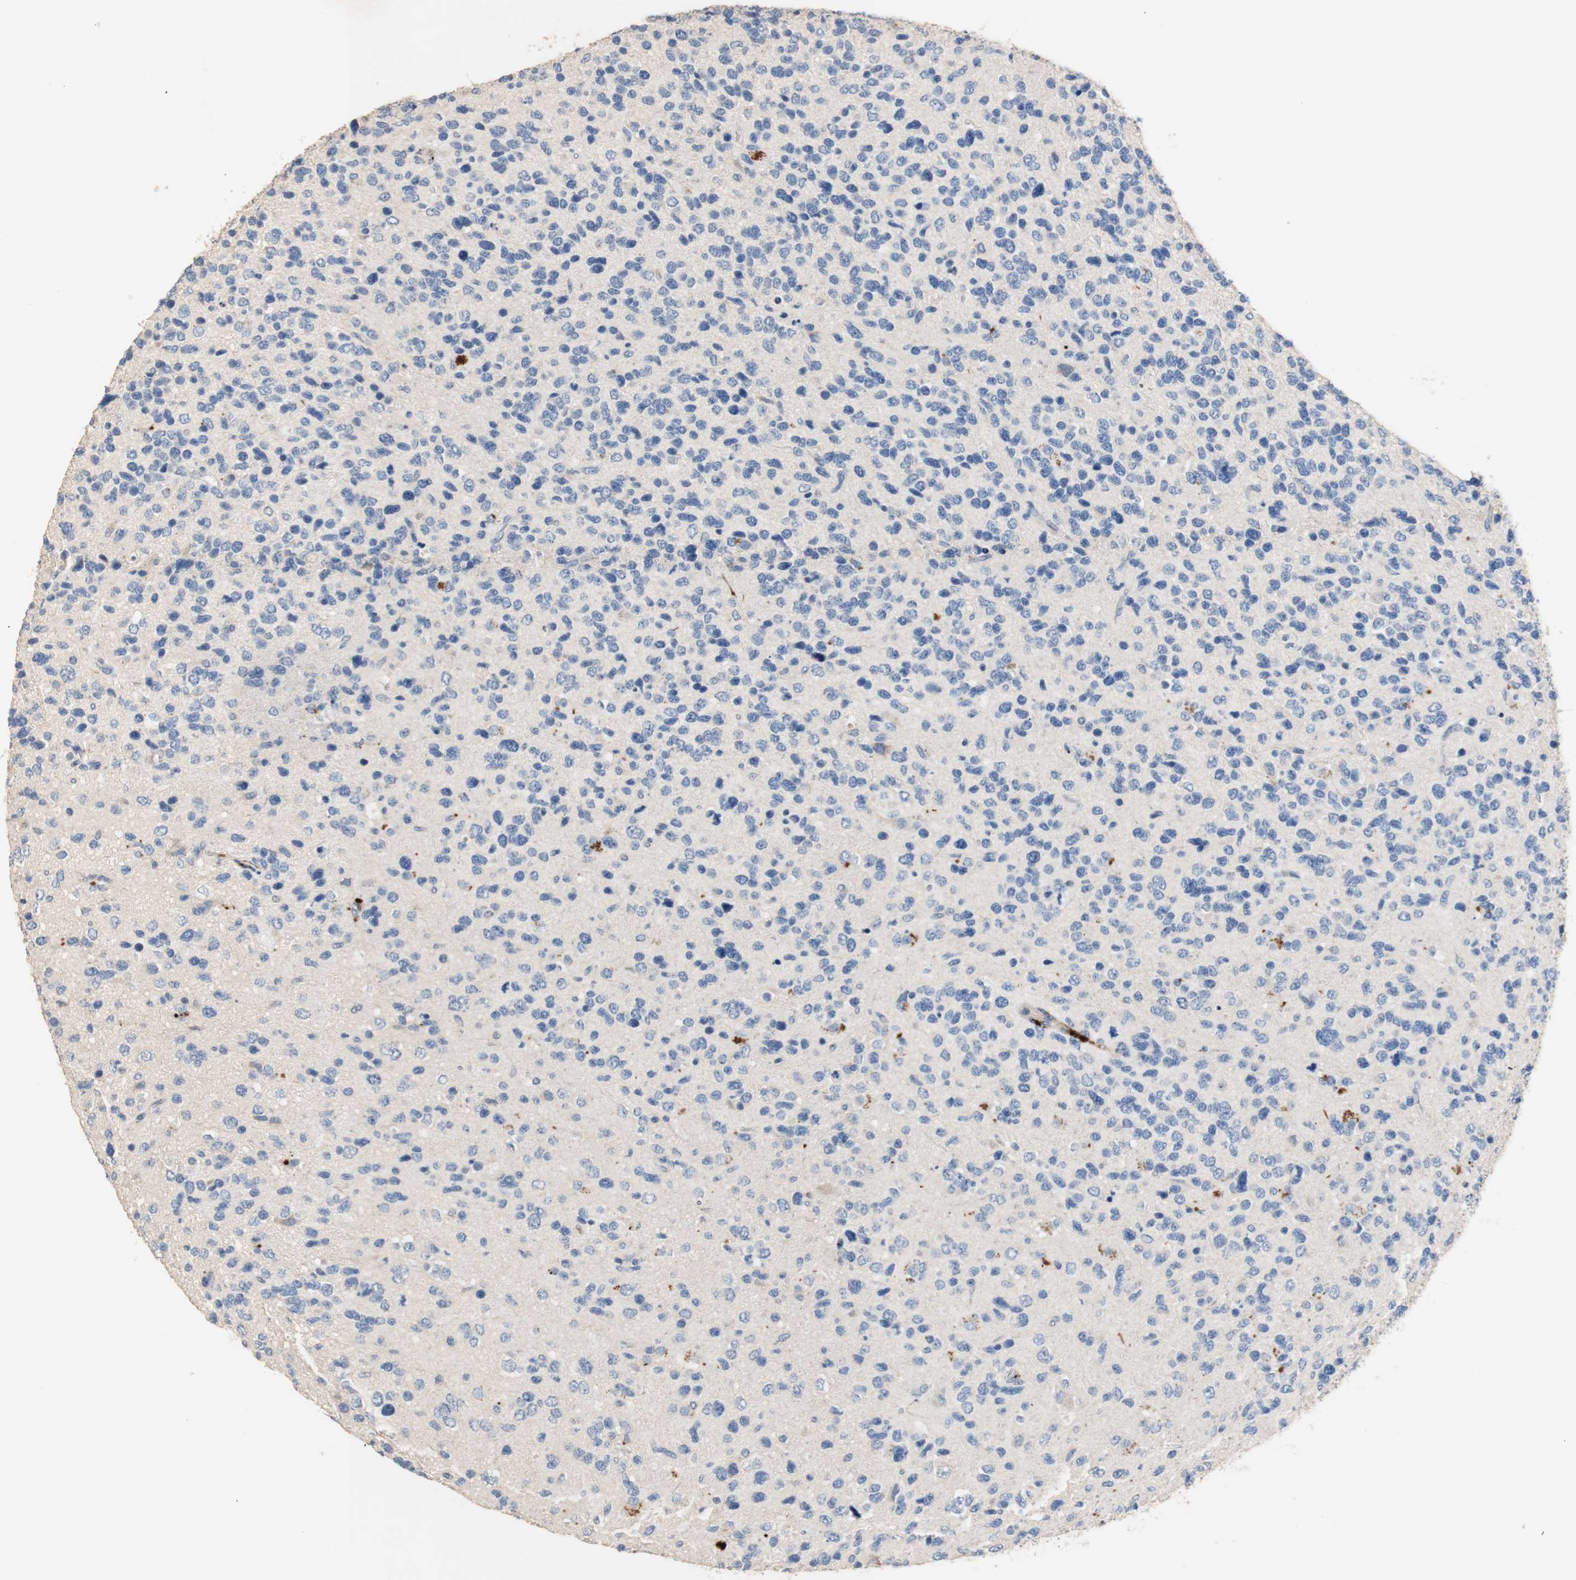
{"staining": {"intensity": "negative", "quantity": "none", "location": "none"}, "tissue": "glioma", "cell_type": "Tumor cells", "image_type": "cancer", "snomed": [{"axis": "morphology", "description": "Glioma, malignant, High grade"}, {"axis": "topography", "description": "Brain"}], "caption": "This is an IHC image of human glioma. There is no positivity in tumor cells.", "gene": "CDON", "patient": {"sex": "female", "age": 58}}